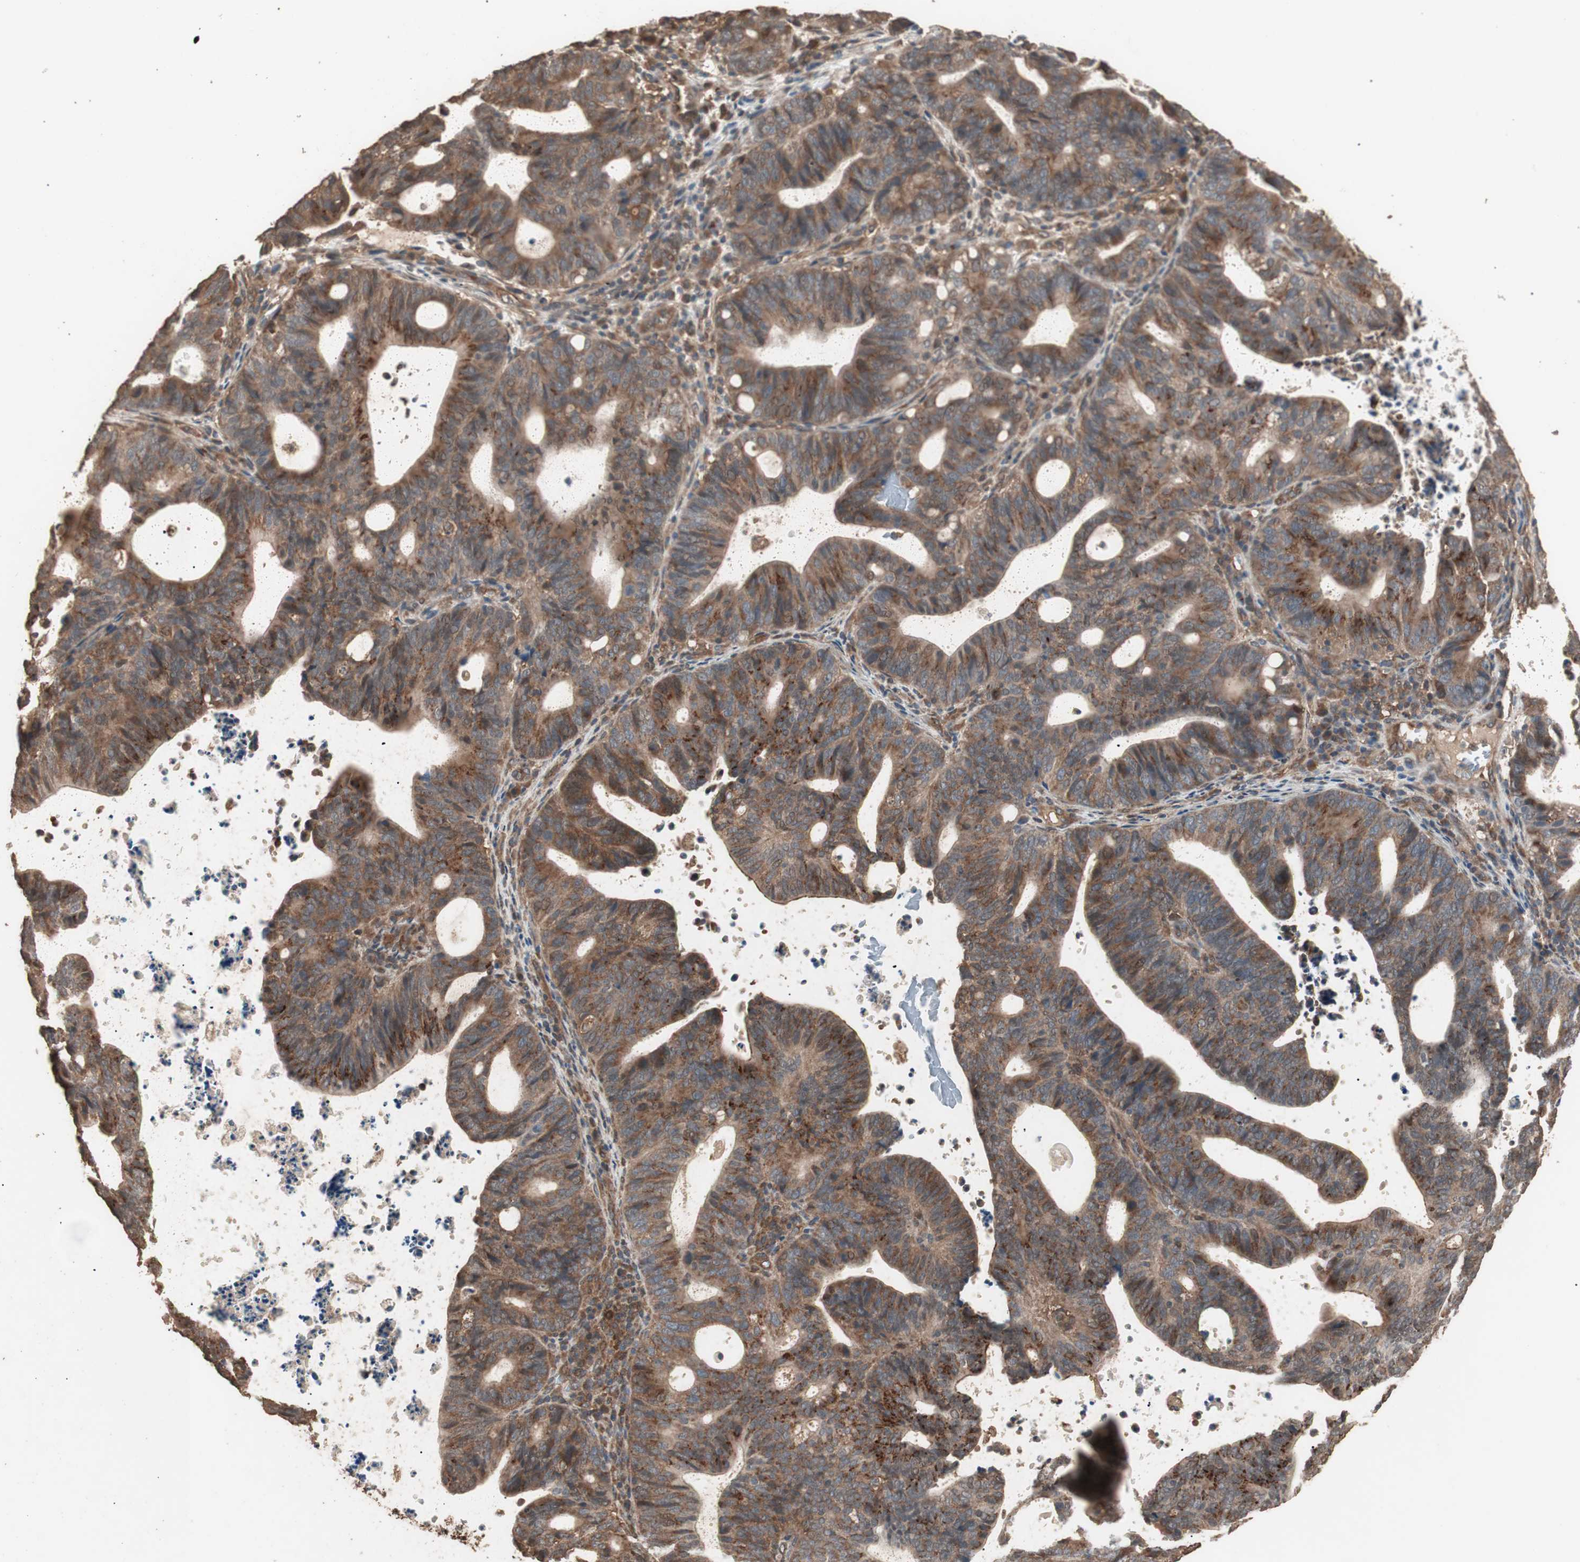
{"staining": {"intensity": "weak", "quantity": ">75%", "location": "cytoplasmic/membranous"}, "tissue": "endometrial cancer", "cell_type": "Tumor cells", "image_type": "cancer", "snomed": [{"axis": "morphology", "description": "Adenocarcinoma, NOS"}, {"axis": "topography", "description": "Uterus"}], "caption": "Endometrial cancer was stained to show a protein in brown. There is low levels of weak cytoplasmic/membranous expression in about >75% of tumor cells. The staining was performed using DAB (3,3'-diaminobenzidine), with brown indicating positive protein expression. Nuclei are stained blue with hematoxylin.", "gene": "CCN4", "patient": {"sex": "female", "age": 83}}